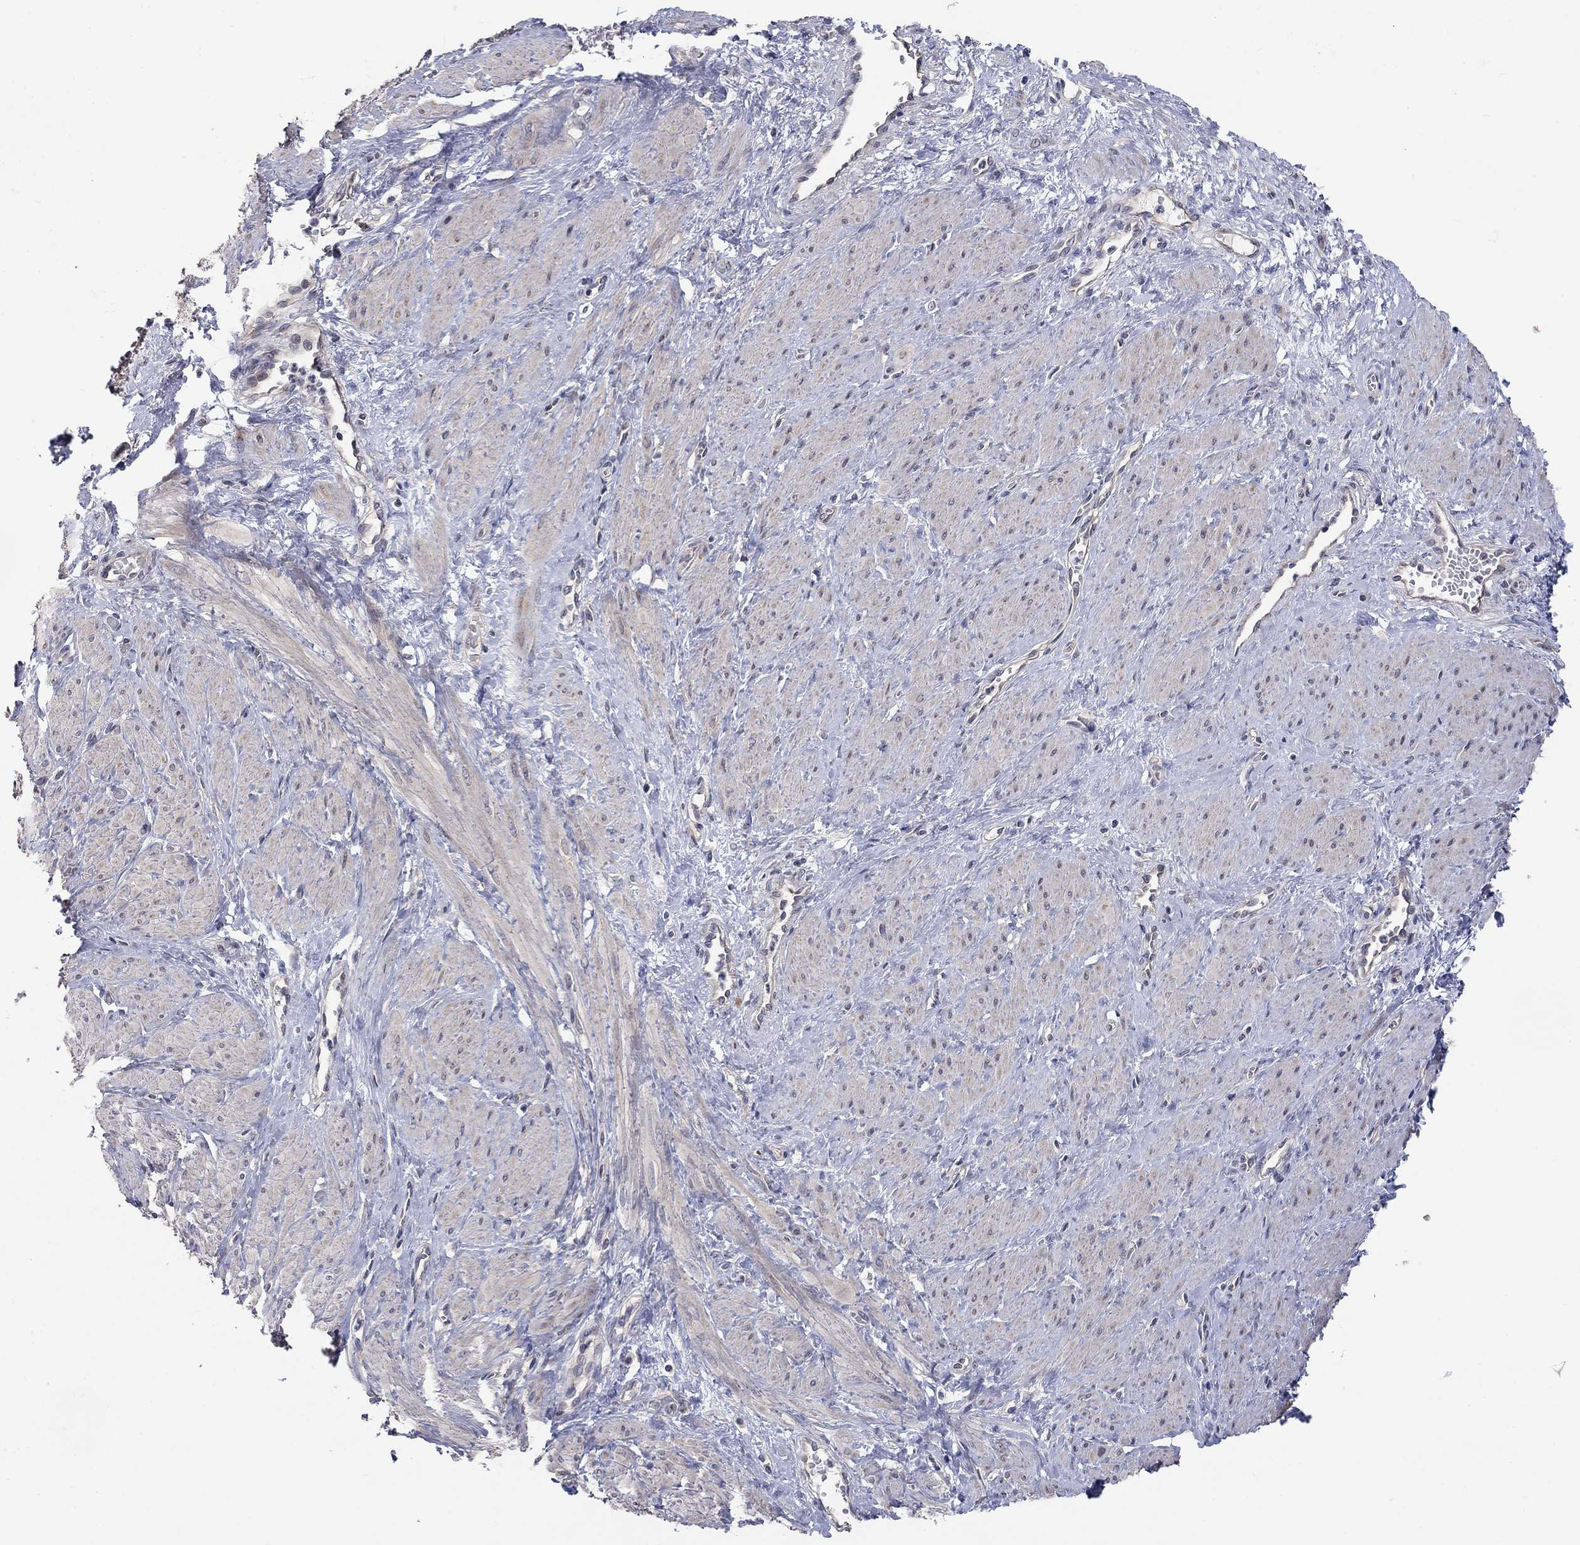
{"staining": {"intensity": "negative", "quantity": "none", "location": "none"}, "tissue": "smooth muscle", "cell_type": "Smooth muscle cells", "image_type": "normal", "snomed": [{"axis": "morphology", "description": "Normal tissue, NOS"}, {"axis": "topography", "description": "Smooth muscle"}, {"axis": "topography", "description": "Uterus"}], "caption": "Immunohistochemistry (IHC) micrograph of benign smooth muscle: smooth muscle stained with DAB (3,3'-diaminobenzidine) shows no significant protein staining in smooth muscle cells.", "gene": "WASF3", "patient": {"sex": "female", "age": 39}}